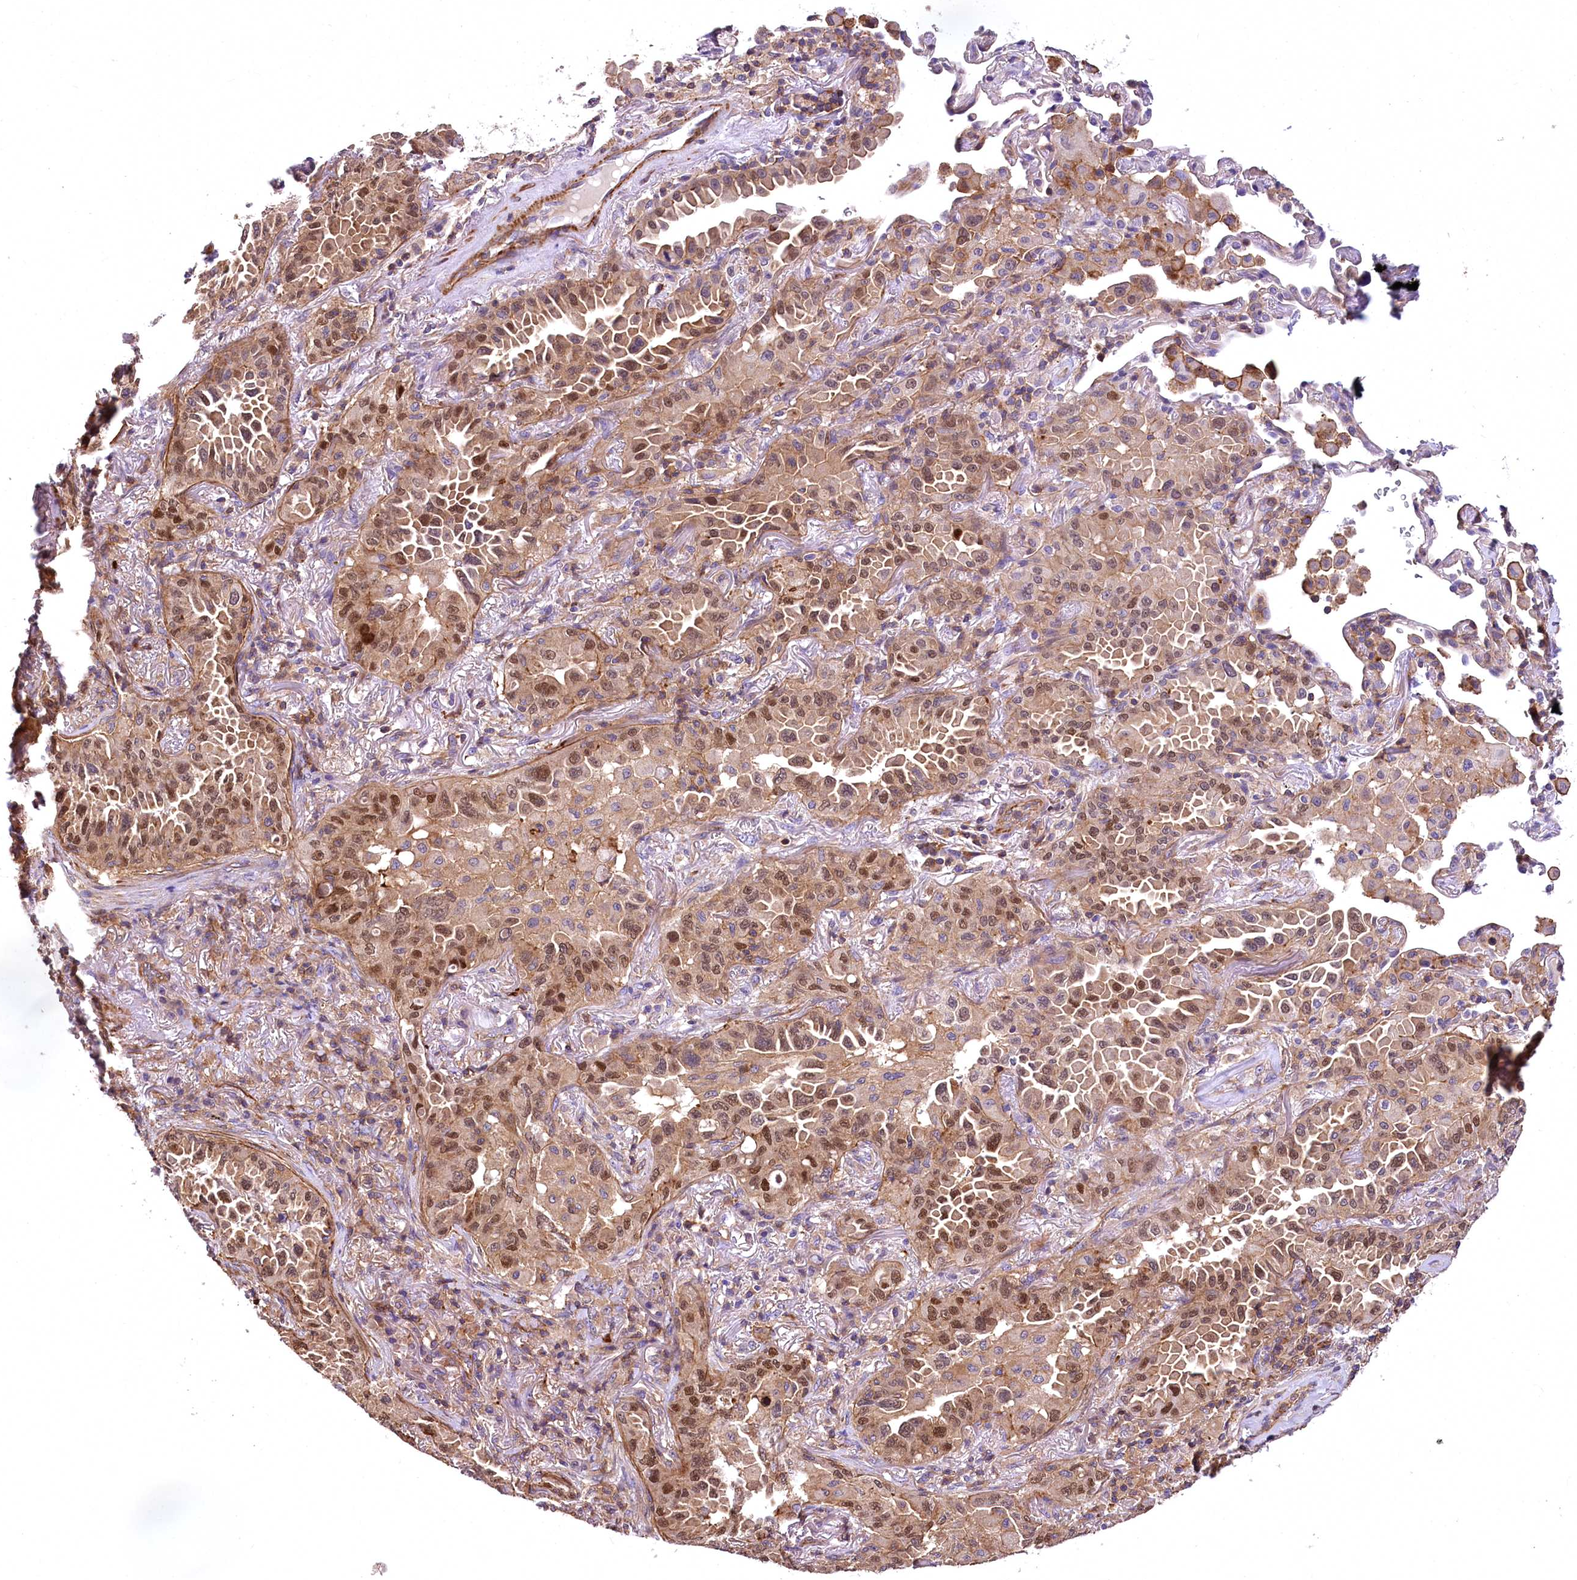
{"staining": {"intensity": "moderate", "quantity": ">75%", "location": "cytoplasmic/membranous,nuclear"}, "tissue": "lung cancer", "cell_type": "Tumor cells", "image_type": "cancer", "snomed": [{"axis": "morphology", "description": "Adenocarcinoma, NOS"}, {"axis": "topography", "description": "Lung"}], "caption": "Tumor cells demonstrate moderate cytoplasmic/membranous and nuclear staining in approximately >75% of cells in lung cancer (adenocarcinoma).", "gene": "DPP3", "patient": {"sex": "female", "age": 69}}